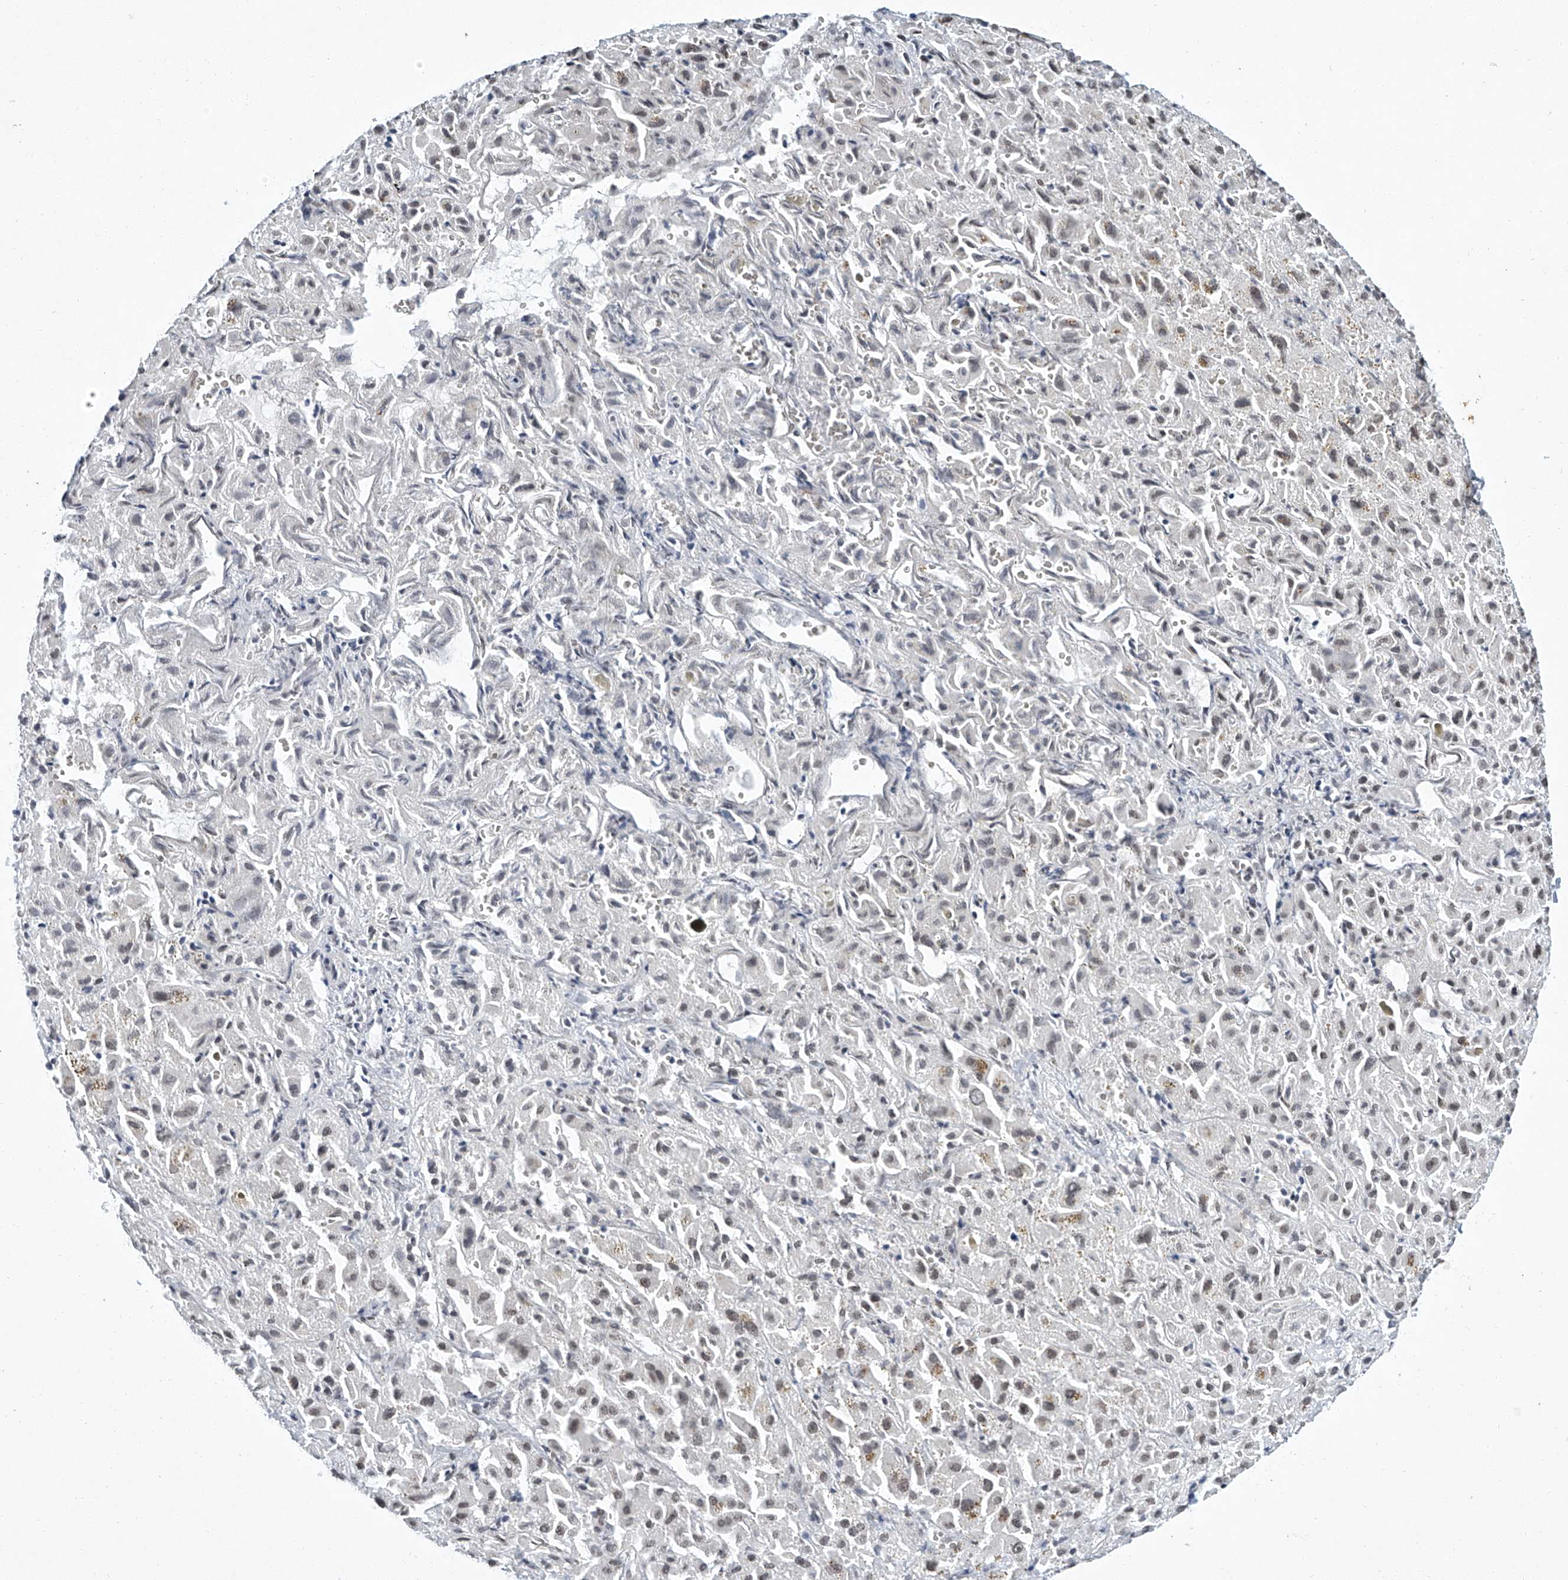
{"staining": {"intensity": "weak", "quantity": "25%-75%", "location": "nuclear"}, "tissue": "liver cancer", "cell_type": "Tumor cells", "image_type": "cancer", "snomed": [{"axis": "morphology", "description": "Cholangiocarcinoma"}, {"axis": "topography", "description": "Liver"}], "caption": "Immunohistochemistry (IHC) photomicrograph of neoplastic tissue: human liver cholangiocarcinoma stained using immunohistochemistry shows low levels of weak protein expression localized specifically in the nuclear of tumor cells, appearing as a nuclear brown color.", "gene": "TFDP1", "patient": {"sex": "female", "age": 52}}